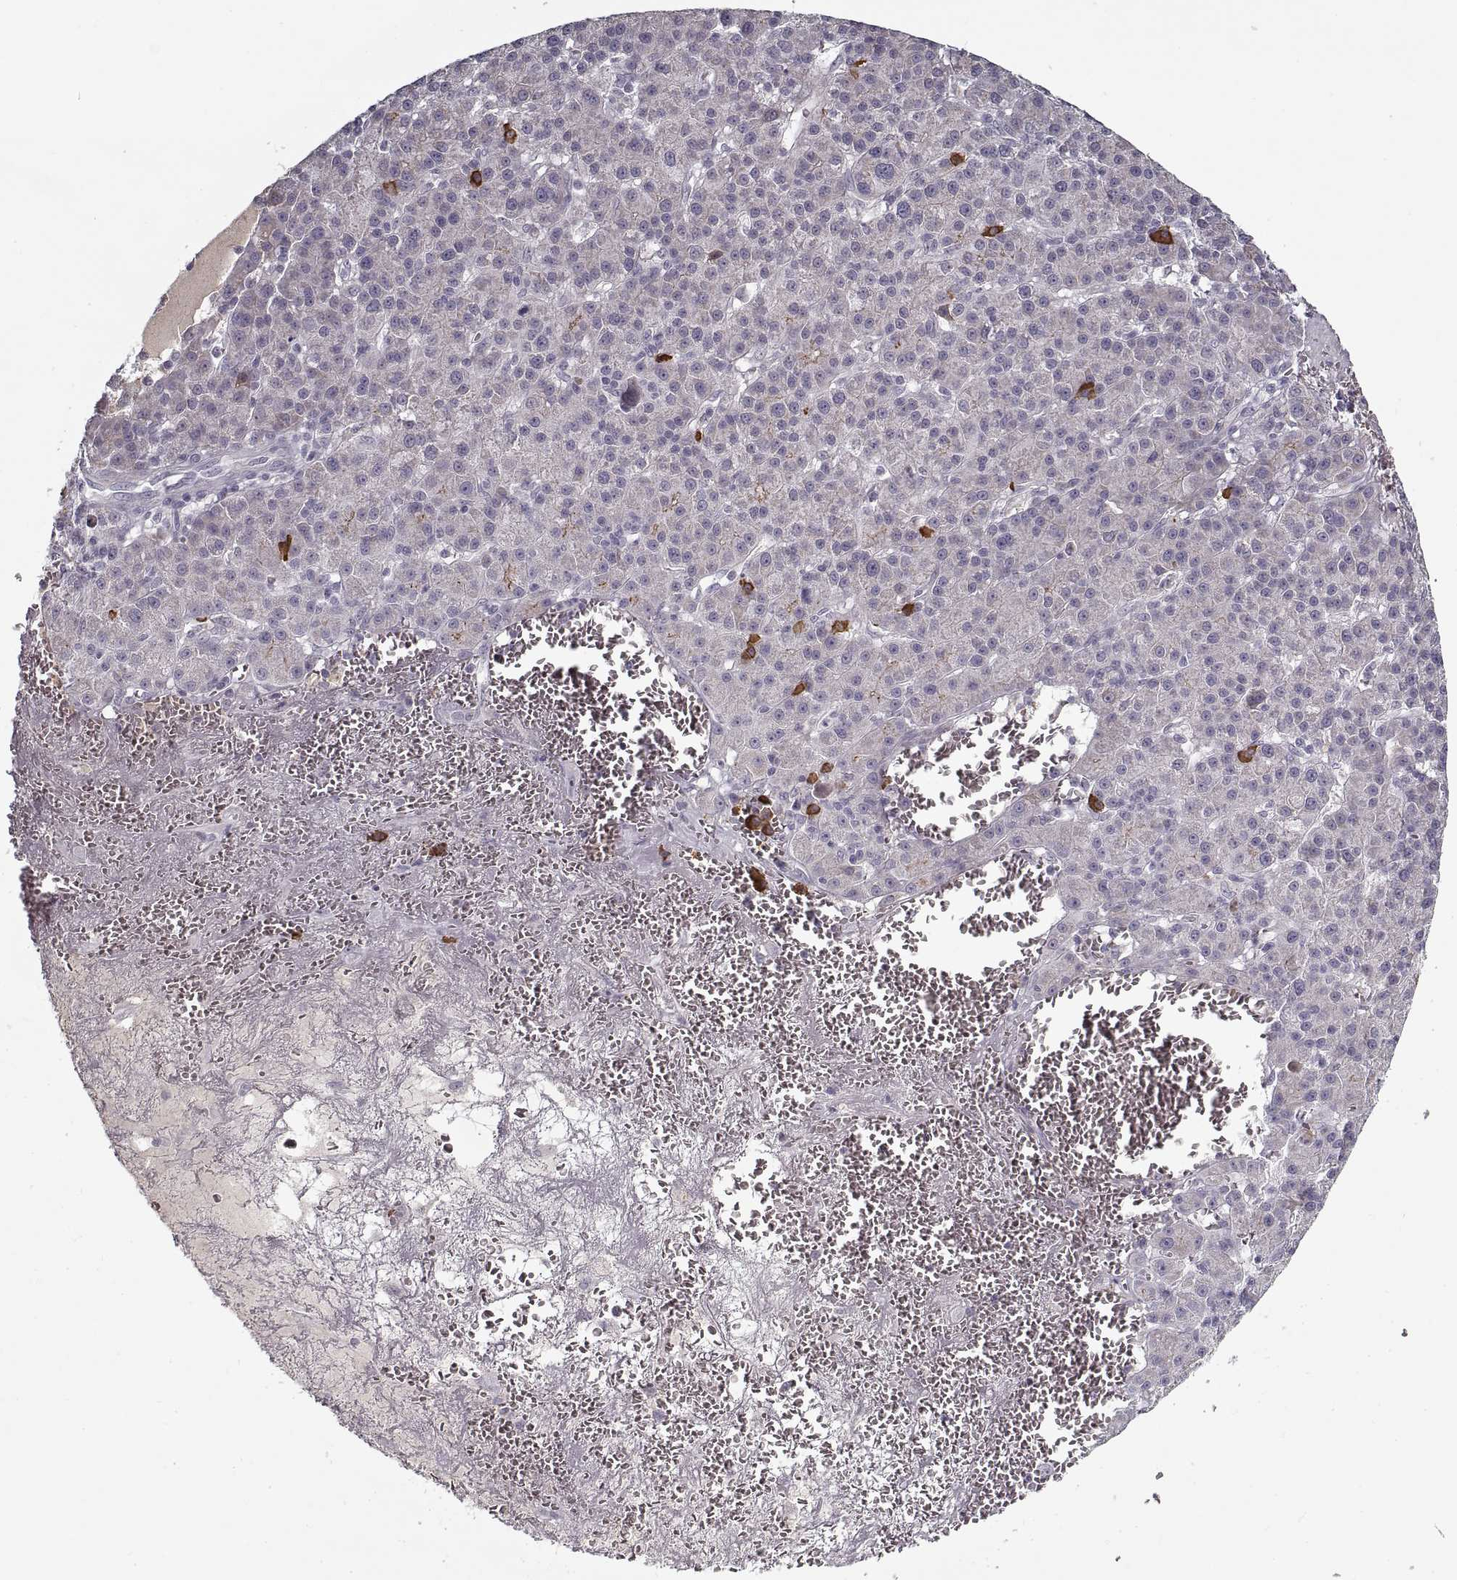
{"staining": {"intensity": "negative", "quantity": "none", "location": "none"}, "tissue": "liver cancer", "cell_type": "Tumor cells", "image_type": "cancer", "snomed": [{"axis": "morphology", "description": "Carcinoma, Hepatocellular, NOS"}, {"axis": "topography", "description": "Liver"}], "caption": "An image of human liver cancer is negative for staining in tumor cells.", "gene": "GAD2", "patient": {"sex": "female", "age": 60}}